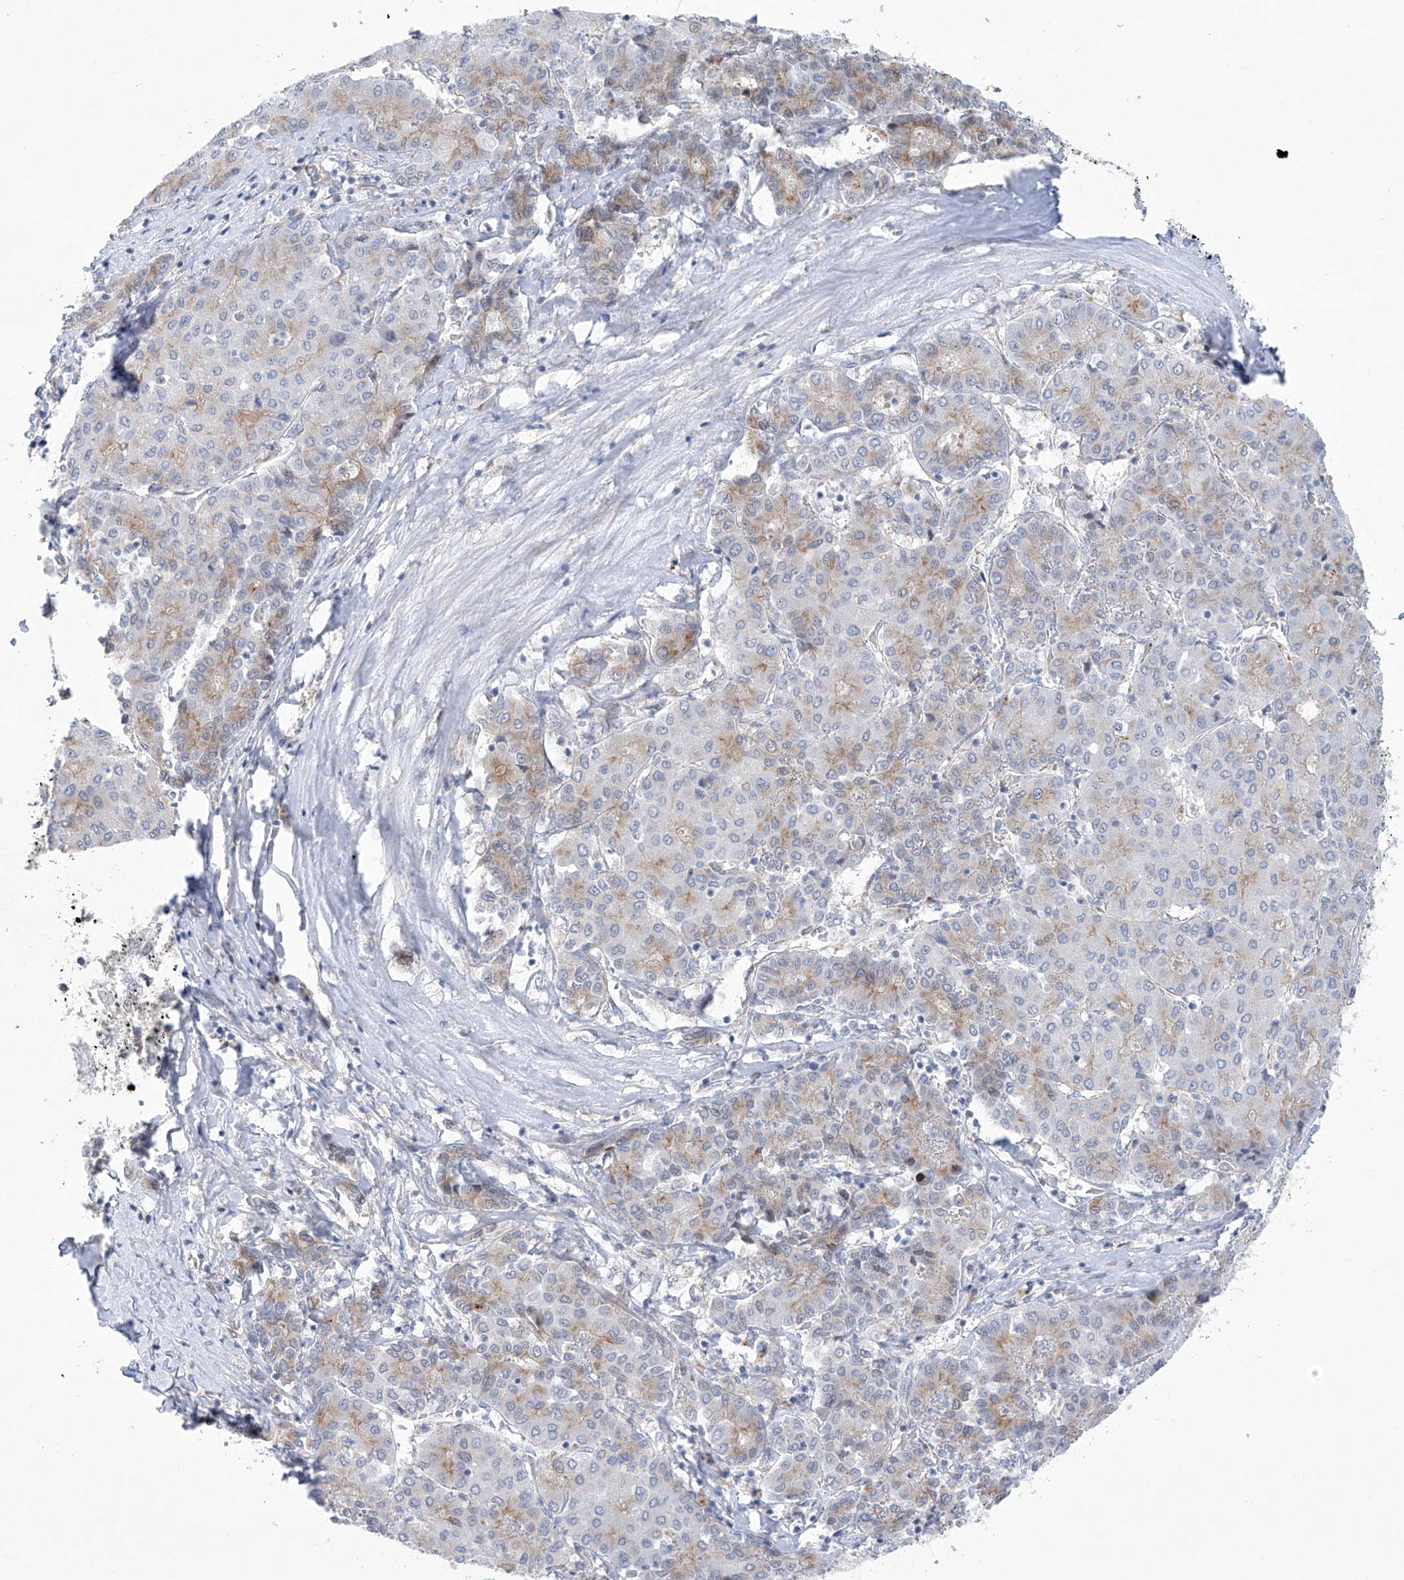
{"staining": {"intensity": "weak", "quantity": "<25%", "location": "cytoplasmic/membranous"}, "tissue": "liver cancer", "cell_type": "Tumor cells", "image_type": "cancer", "snomed": [{"axis": "morphology", "description": "Carcinoma, Hepatocellular, NOS"}, {"axis": "topography", "description": "Liver"}], "caption": "Tumor cells show no significant protein positivity in liver cancer. The staining is performed using DAB (3,3'-diaminobenzidine) brown chromogen with nuclei counter-stained in using hematoxylin.", "gene": "KLC4", "patient": {"sex": "male", "age": 65}}